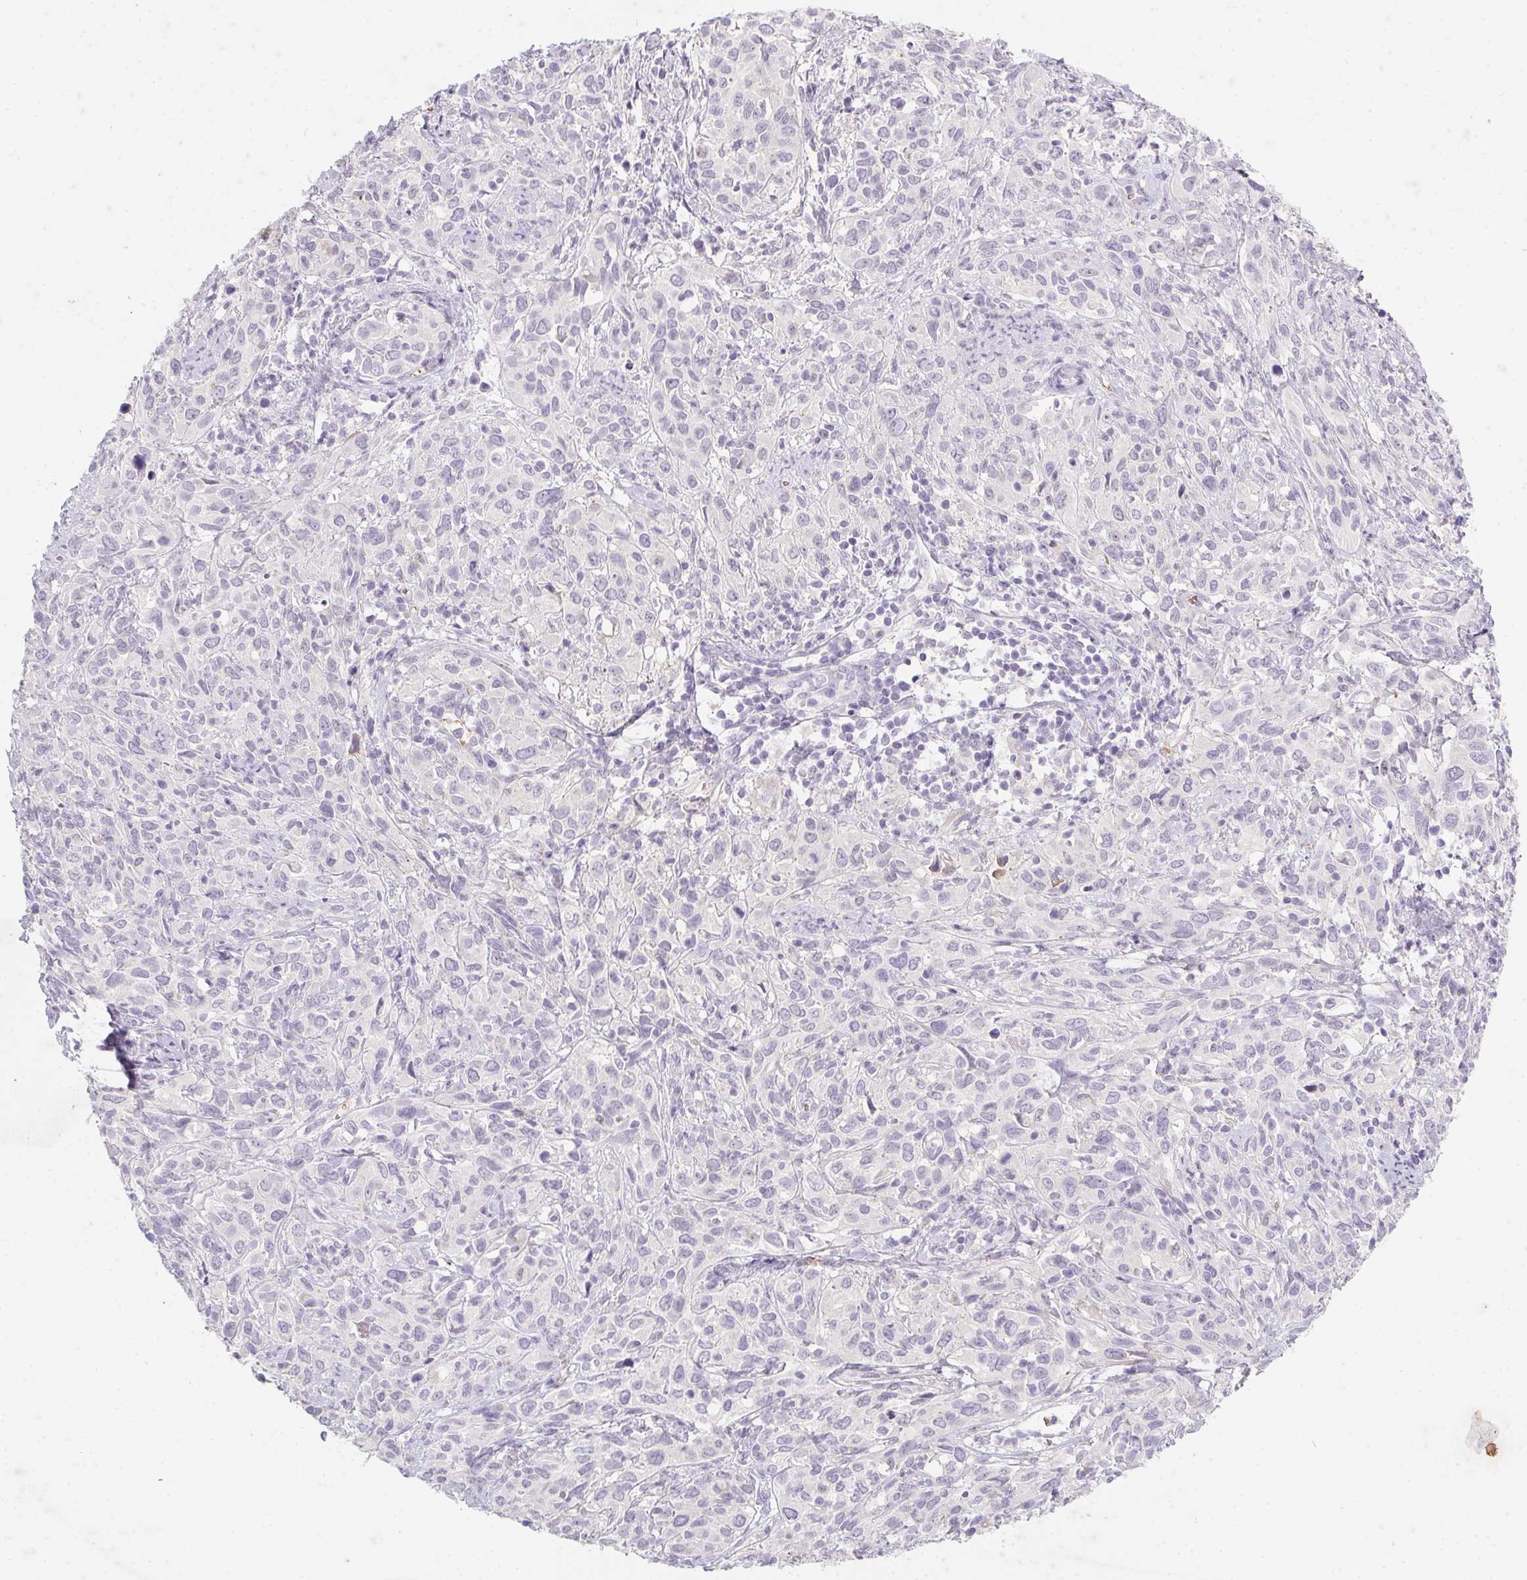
{"staining": {"intensity": "negative", "quantity": "none", "location": "none"}, "tissue": "cervical cancer", "cell_type": "Tumor cells", "image_type": "cancer", "snomed": [{"axis": "morphology", "description": "Normal tissue, NOS"}, {"axis": "morphology", "description": "Squamous cell carcinoma, NOS"}, {"axis": "topography", "description": "Cervix"}], "caption": "Squamous cell carcinoma (cervical) was stained to show a protein in brown. There is no significant staining in tumor cells.", "gene": "DCD", "patient": {"sex": "female", "age": 51}}